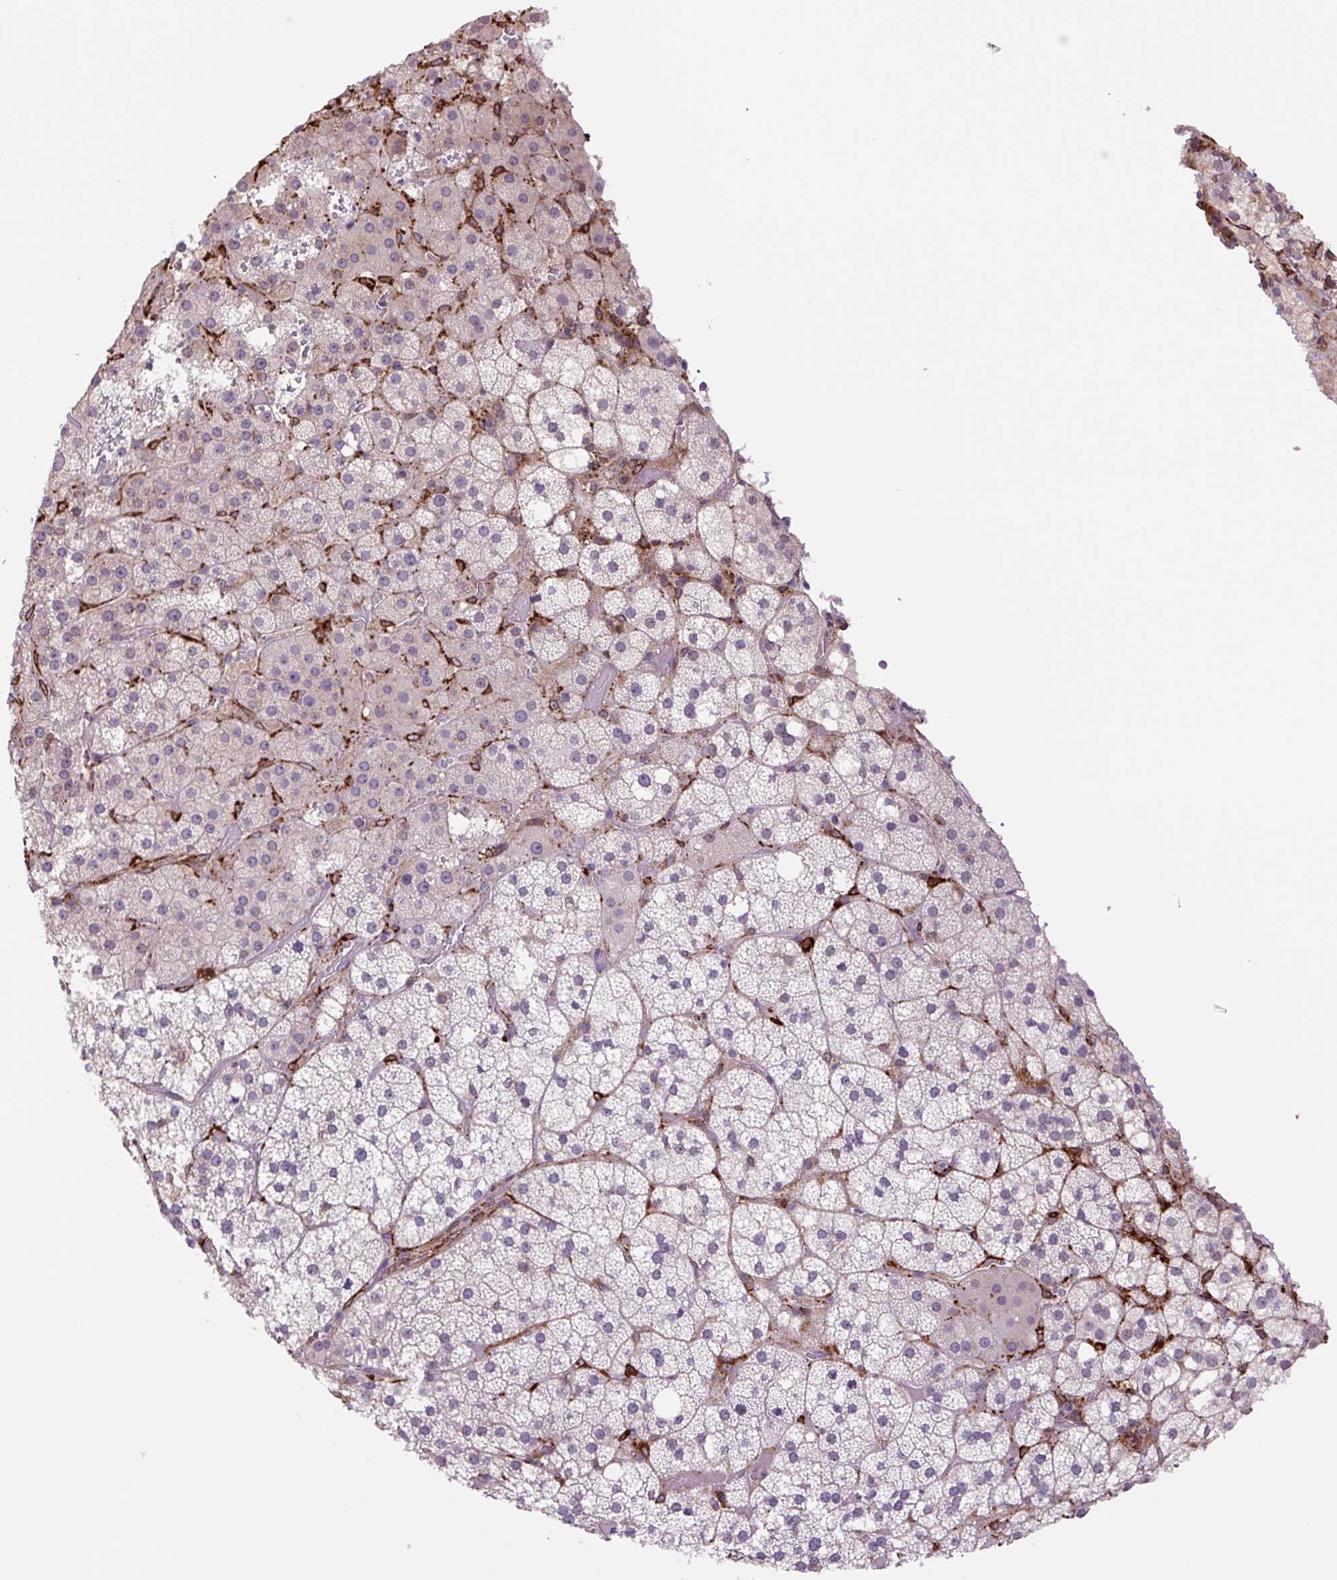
{"staining": {"intensity": "strong", "quantity": "<25%", "location": "cytoplasmic/membranous"}, "tissue": "adrenal gland", "cell_type": "Glandular cells", "image_type": "normal", "snomed": [{"axis": "morphology", "description": "Normal tissue, NOS"}, {"axis": "topography", "description": "Adrenal gland"}], "caption": "DAB (3,3'-diaminobenzidine) immunohistochemical staining of benign adrenal gland demonstrates strong cytoplasmic/membranous protein expression in about <25% of glandular cells. Using DAB (brown) and hematoxylin (blue) stains, captured at high magnification using brightfield microscopy.", "gene": "PLA2G4A", "patient": {"sex": "male", "age": 53}}